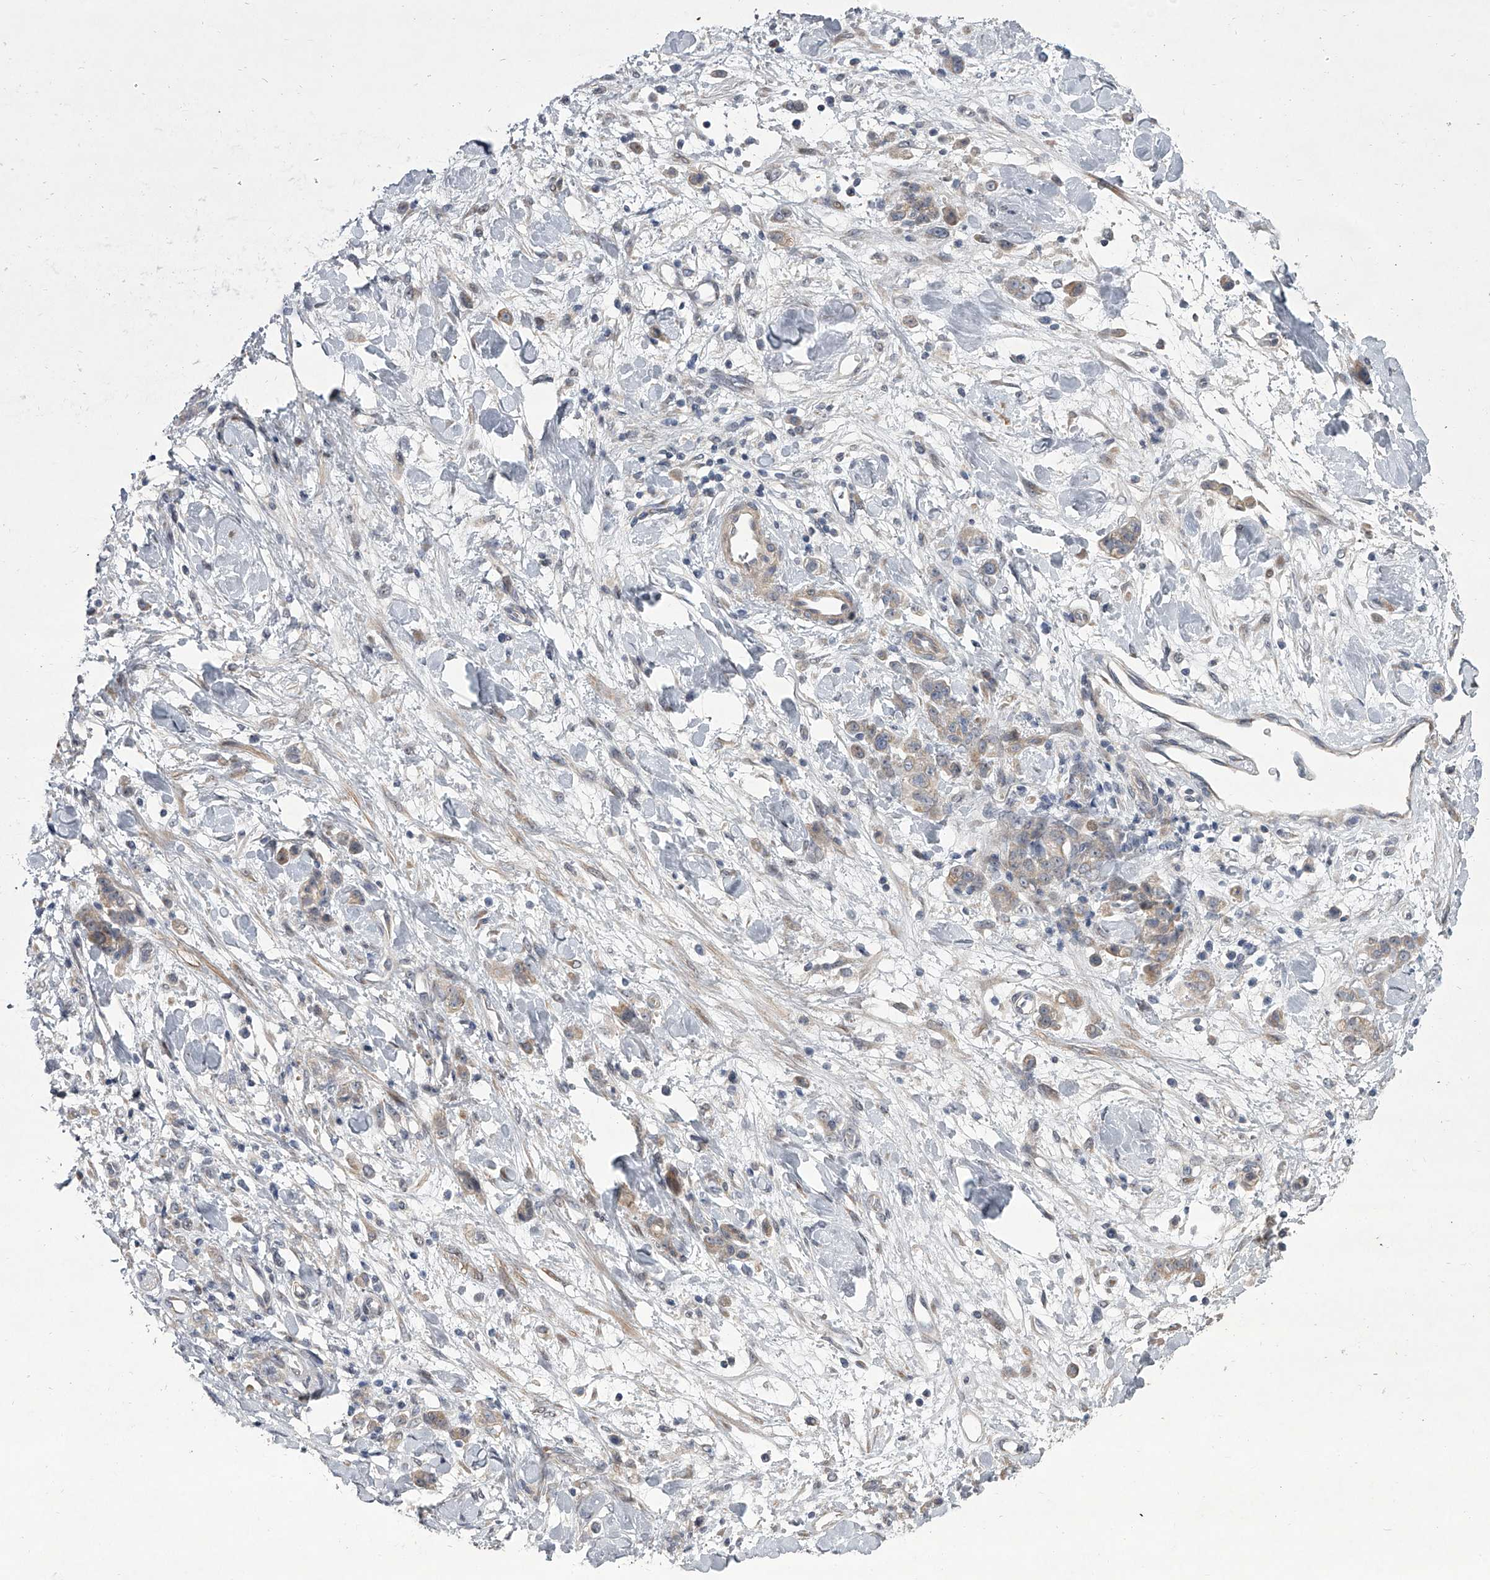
{"staining": {"intensity": "weak", "quantity": "25%-75%", "location": "cytoplasmic/membranous"}, "tissue": "stomach cancer", "cell_type": "Tumor cells", "image_type": "cancer", "snomed": [{"axis": "morphology", "description": "Normal tissue, NOS"}, {"axis": "morphology", "description": "Adenocarcinoma, NOS"}, {"axis": "topography", "description": "Stomach"}], "caption": "A micrograph of stomach cancer (adenocarcinoma) stained for a protein exhibits weak cytoplasmic/membranous brown staining in tumor cells.", "gene": "HEATR6", "patient": {"sex": "male", "age": 82}}